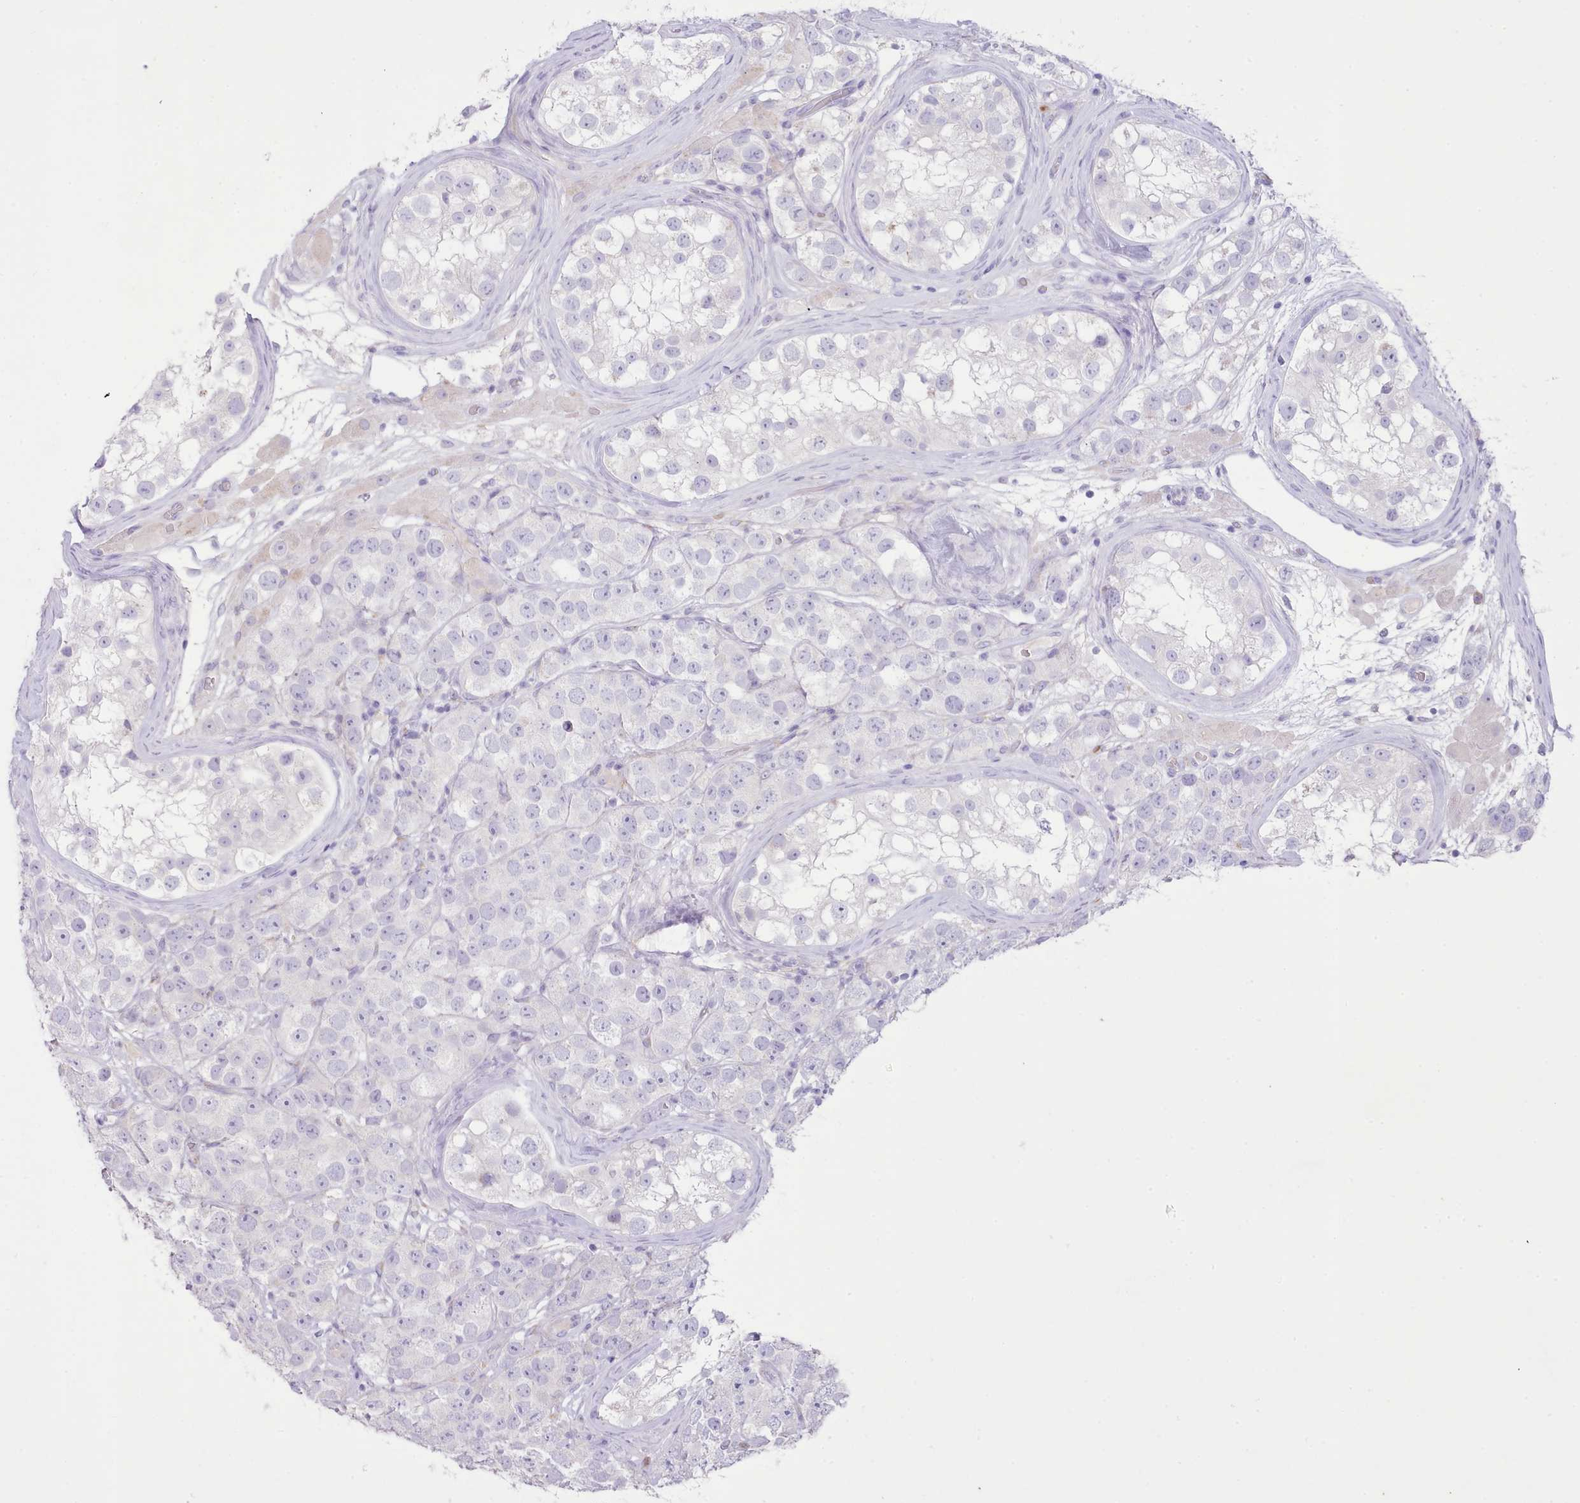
{"staining": {"intensity": "negative", "quantity": "none", "location": "none"}, "tissue": "testis cancer", "cell_type": "Tumor cells", "image_type": "cancer", "snomed": [{"axis": "morphology", "description": "Seminoma, NOS"}, {"axis": "topography", "description": "Testis"}], "caption": "Tumor cells show no significant positivity in testis seminoma. The staining is performed using DAB brown chromogen with nuclei counter-stained in using hematoxylin.", "gene": "CCL1", "patient": {"sex": "male", "age": 28}}